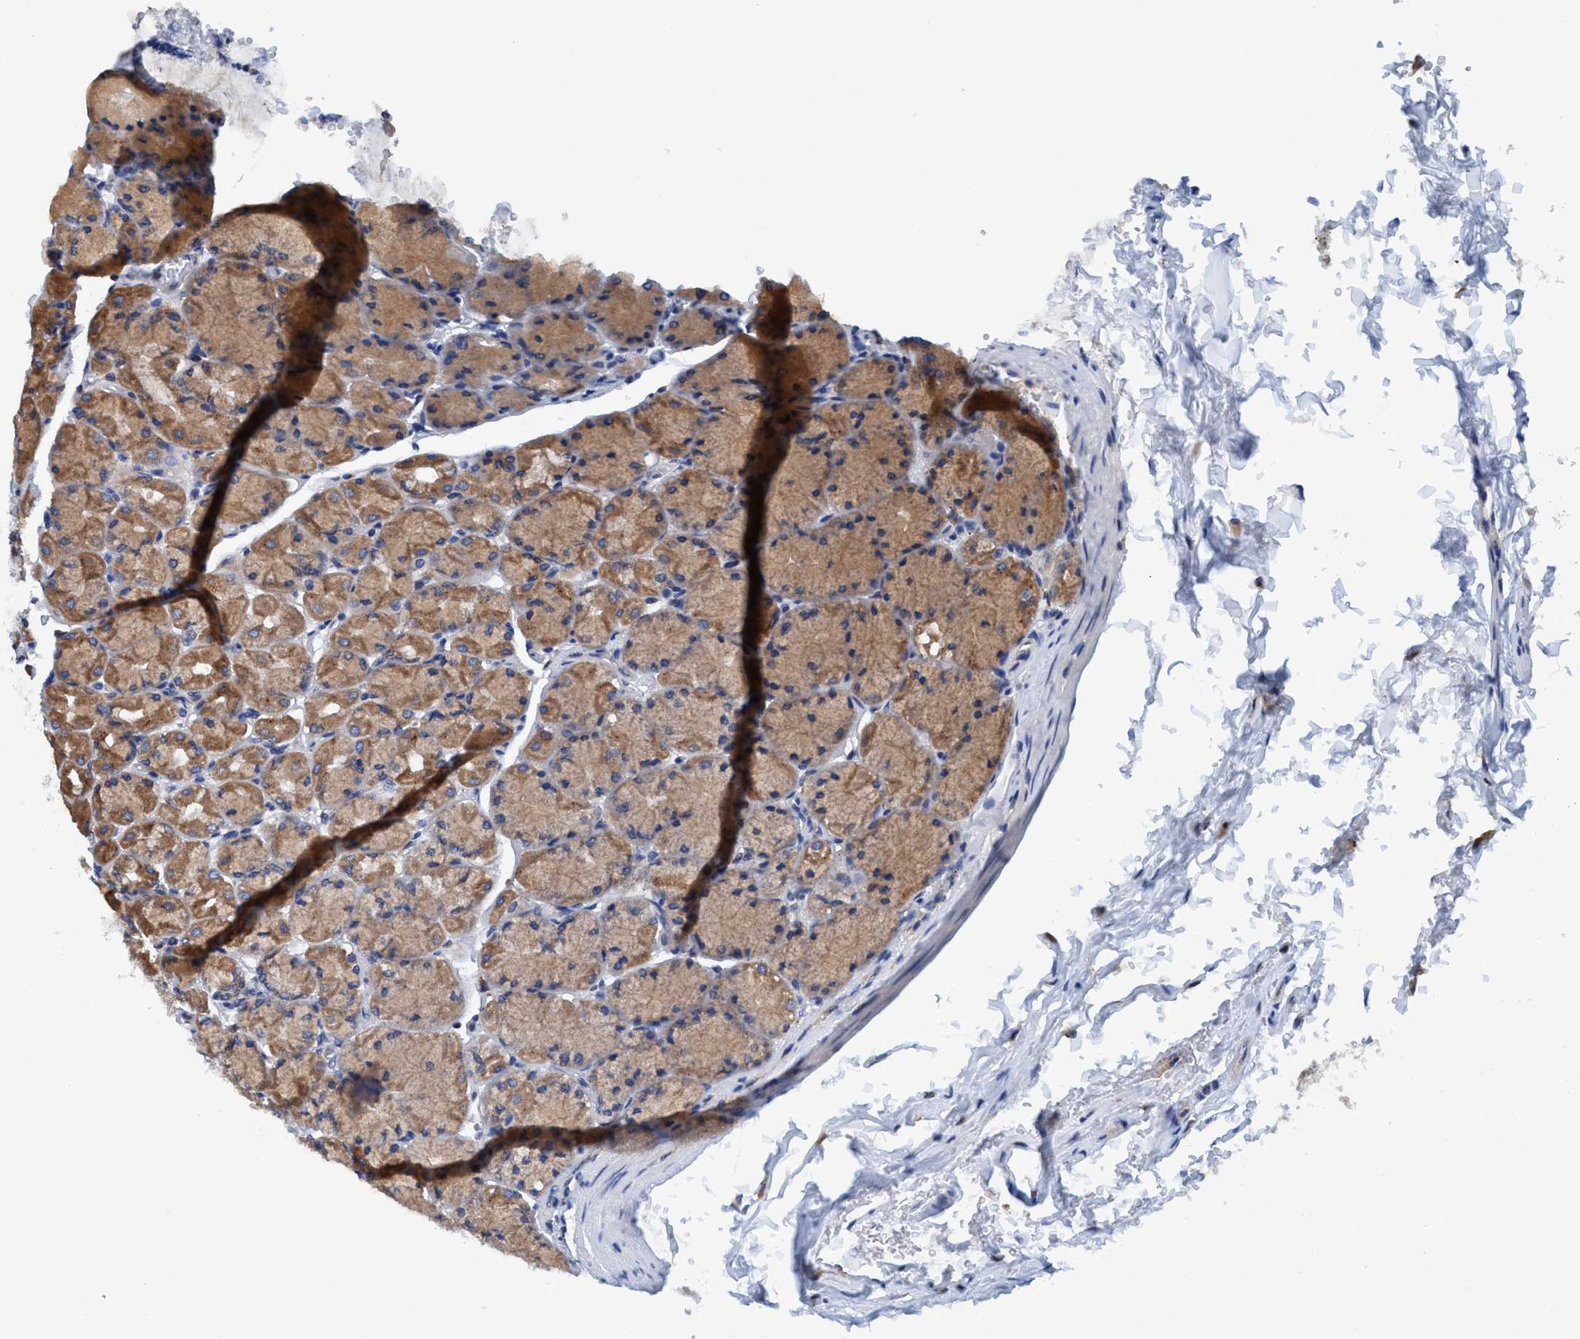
{"staining": {"intensity": "moderate", "quantity": ">75%", "location": "cytoplasmic/membranous"}, "tissue": "stomach", "cell_type": "Glandular cells", "image_type": "normal", "snomed": [{"axis": "morphology", "description": "Normal tissue, NOS"}, {"axis": "topography", "description": "Stomach, upper"}], "caption": "This is an image of IHC staining of unremarkable stomach, which shows moderate positivity in the cytoplasmic/membranous of glandular cells.", "gene": "ENDOG", "patient": {"sex": "female", "age": 56}}